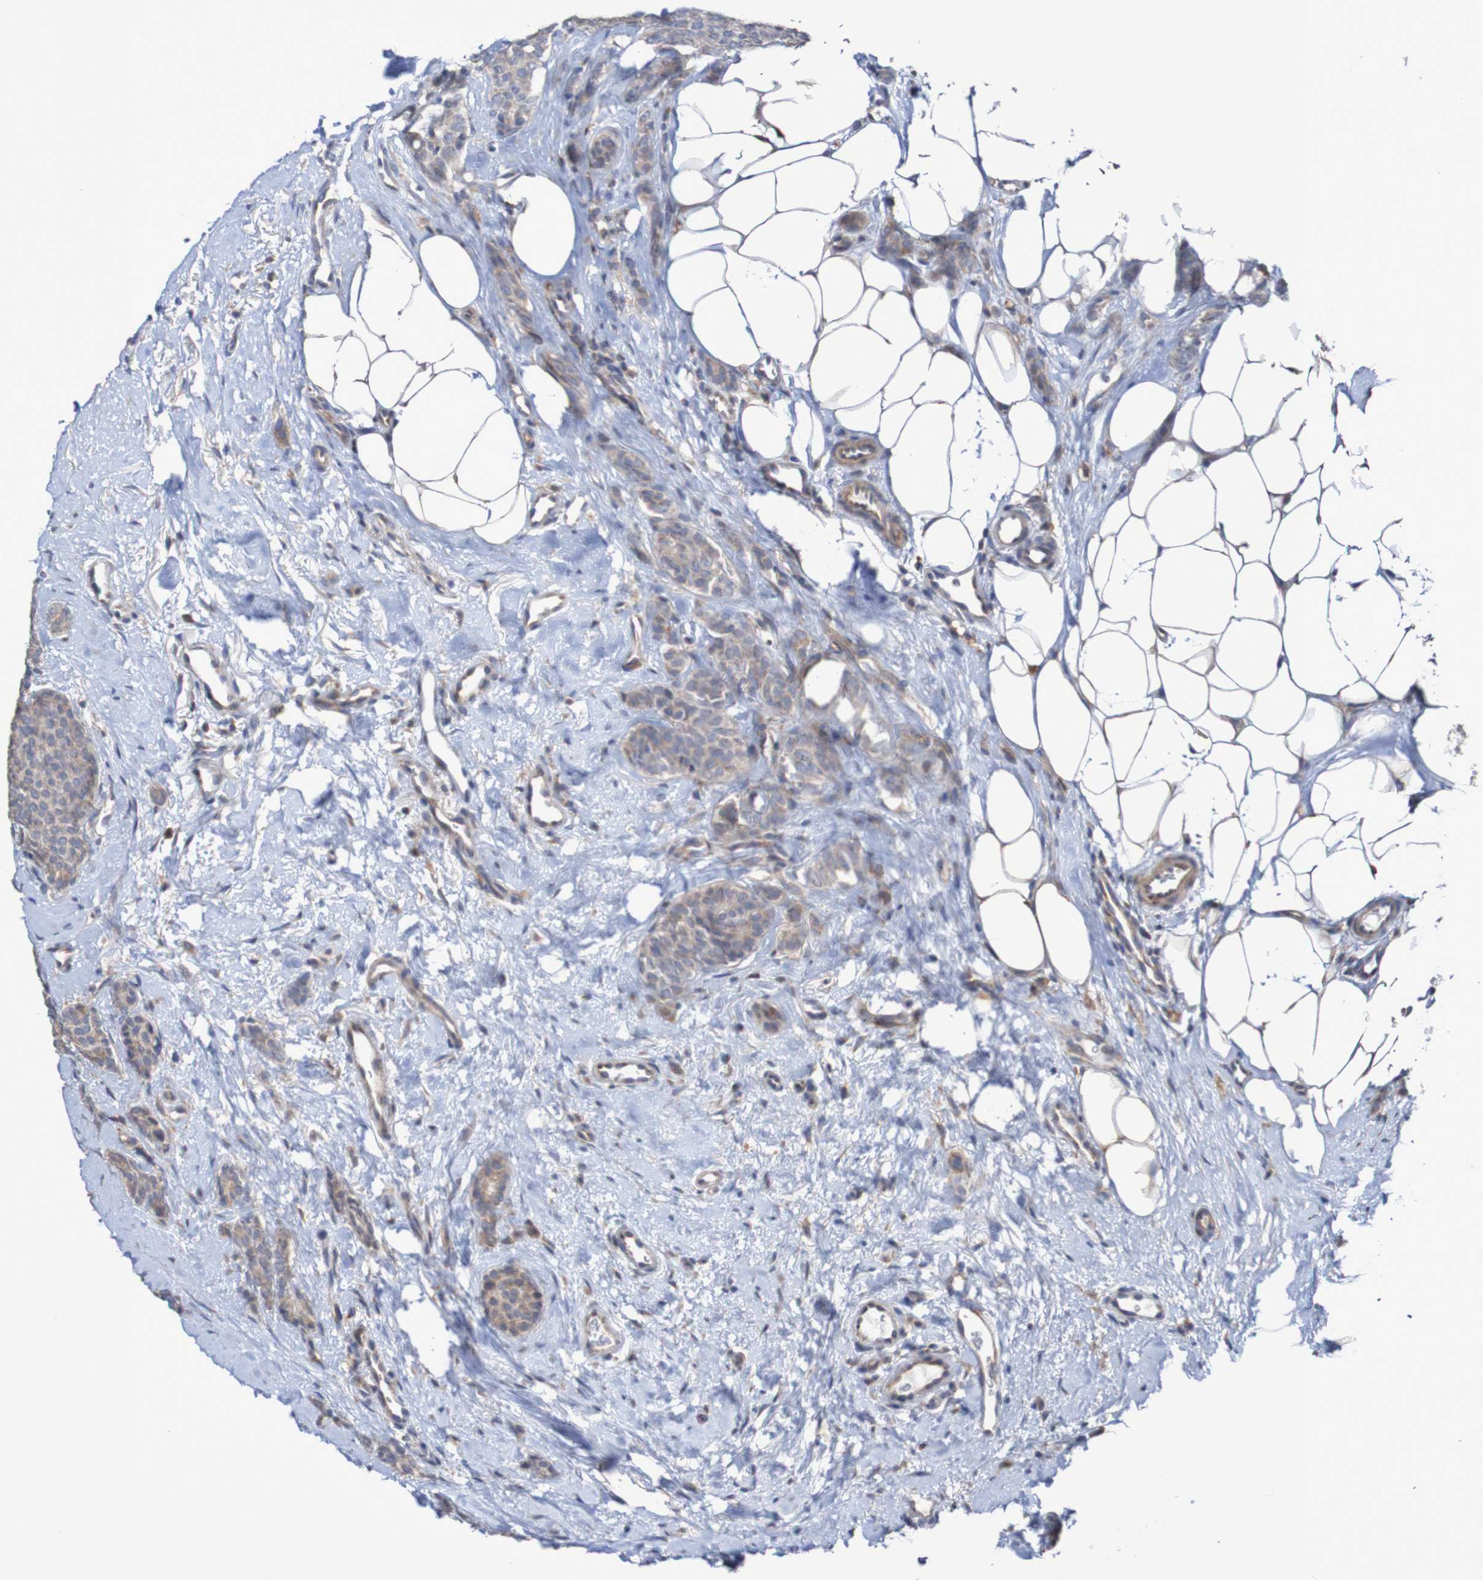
{"staining": {"intensity": "weak", "quantity": ">75%", "location": "cytoplasmic/membranous"}, "tissue": "breast cancer", "cell_type": "Tumor cells", "image_type": "cancer", "snomed": [{"axis": "morphology", "description": "Lobular carcinoma"}, {"axis": "topography", "description": "Skin"}, {"axis": "topography", "description": "Breast"}], "caption": "Immunohistochemistry (IHC) of human breast cancer shows low levels of weak cytoplasmic/membranous staining in about >75% of tumor cells.", "gene": "C3orf18", "patient": {"sex": "female", "age": 46}}